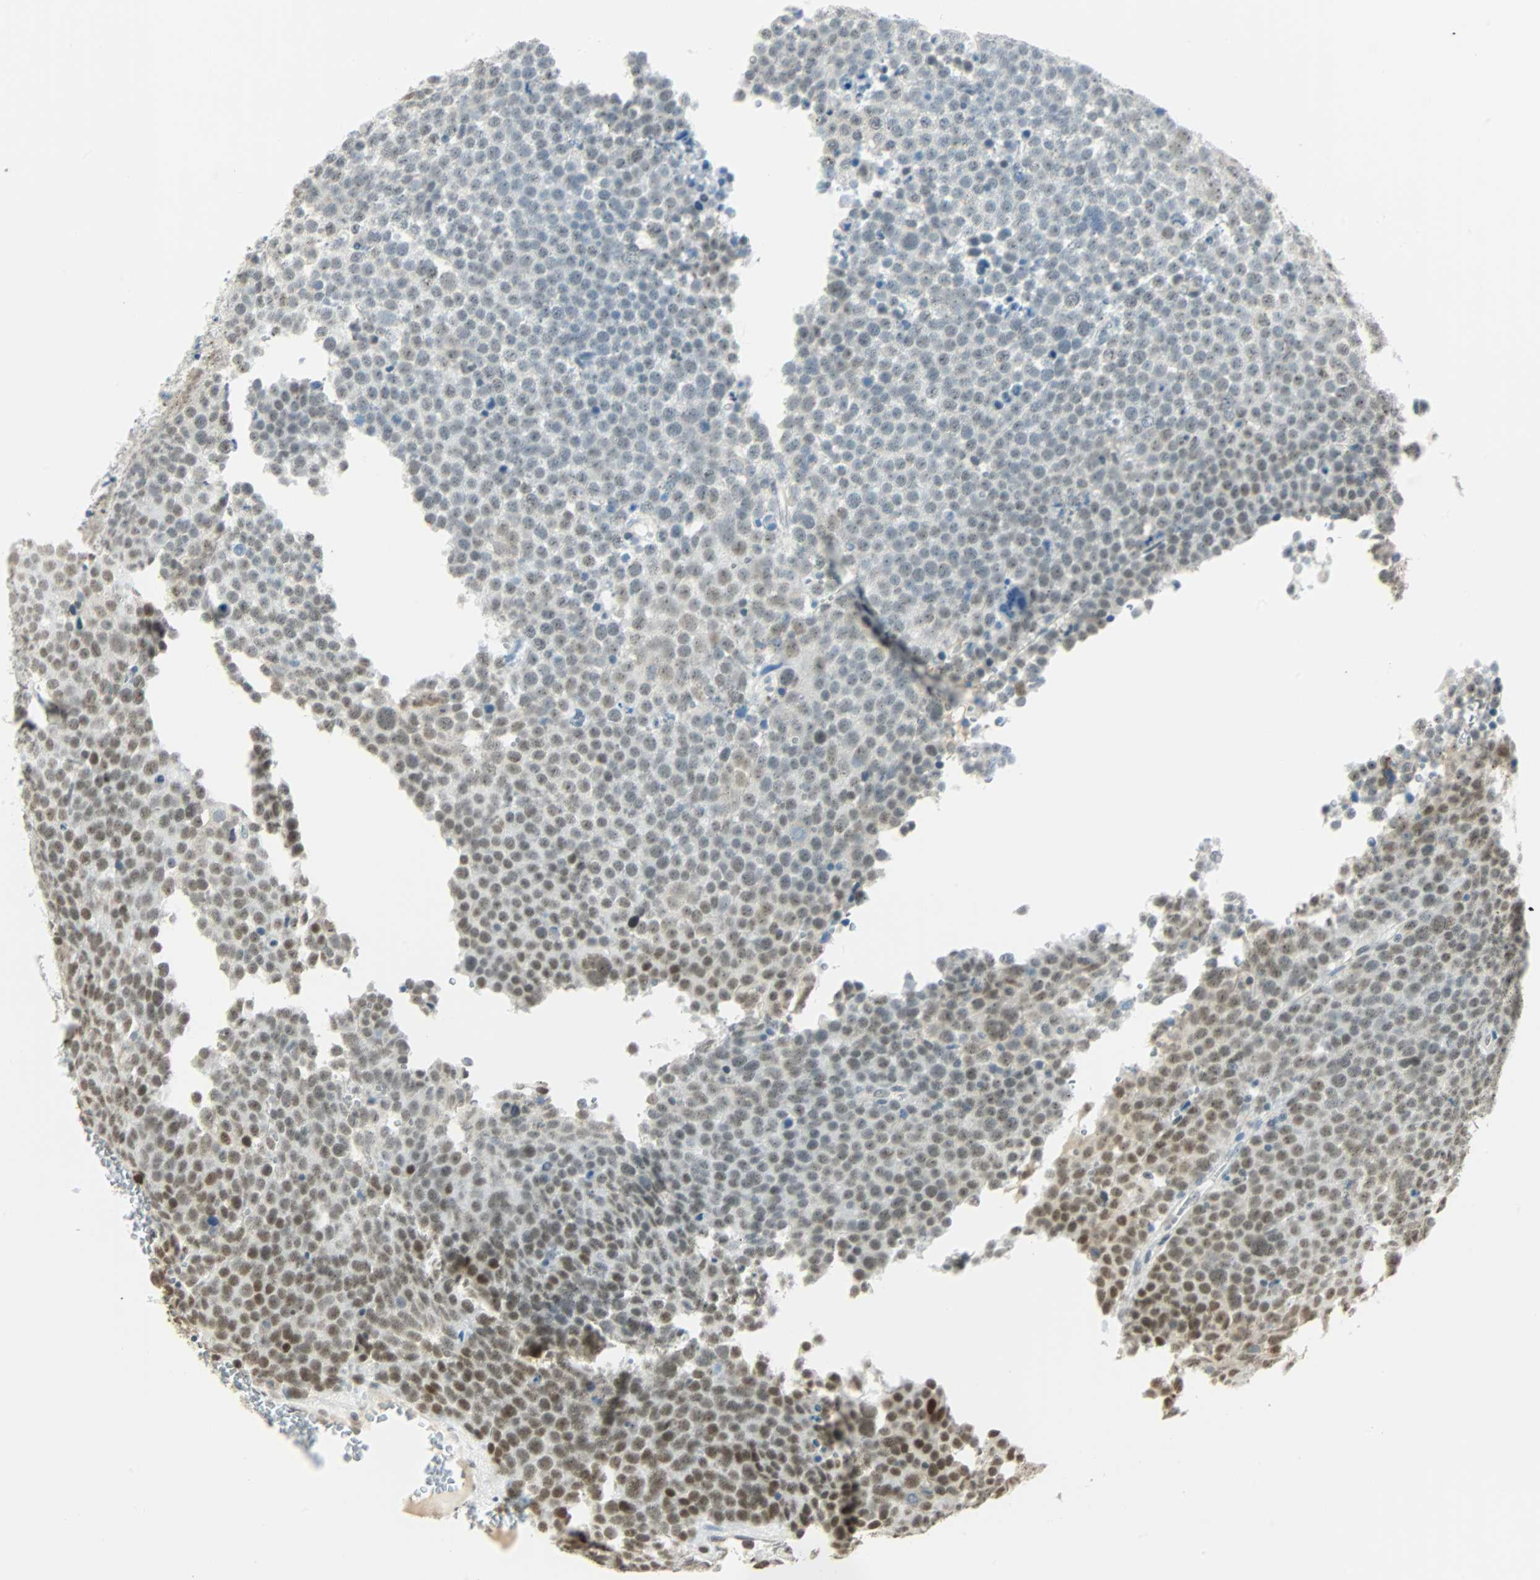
{"staining": {"intensity": "moderate", "quantity": "<25%", "location": "nuclear"}, "tissue": "testis cancer", "cell_type": "Tumor cells", "image_type": "cancer", "snomed": [{"axis": "morphology", "description": "Seminoma, NOS"}, {"axis": "topography", "description": "Testis"}], "caption": "IHC photomicrograph of neoplastic tissue: human seminoma (testis) stained using immunohistochemistry (IHC) displays low levels of moderate protein expression localized specifically in the nuclear of tumor cells, appearing as a nuclear brown color.", "gene": "NELFE", "patient": {"sex": "male", "age": 71}}